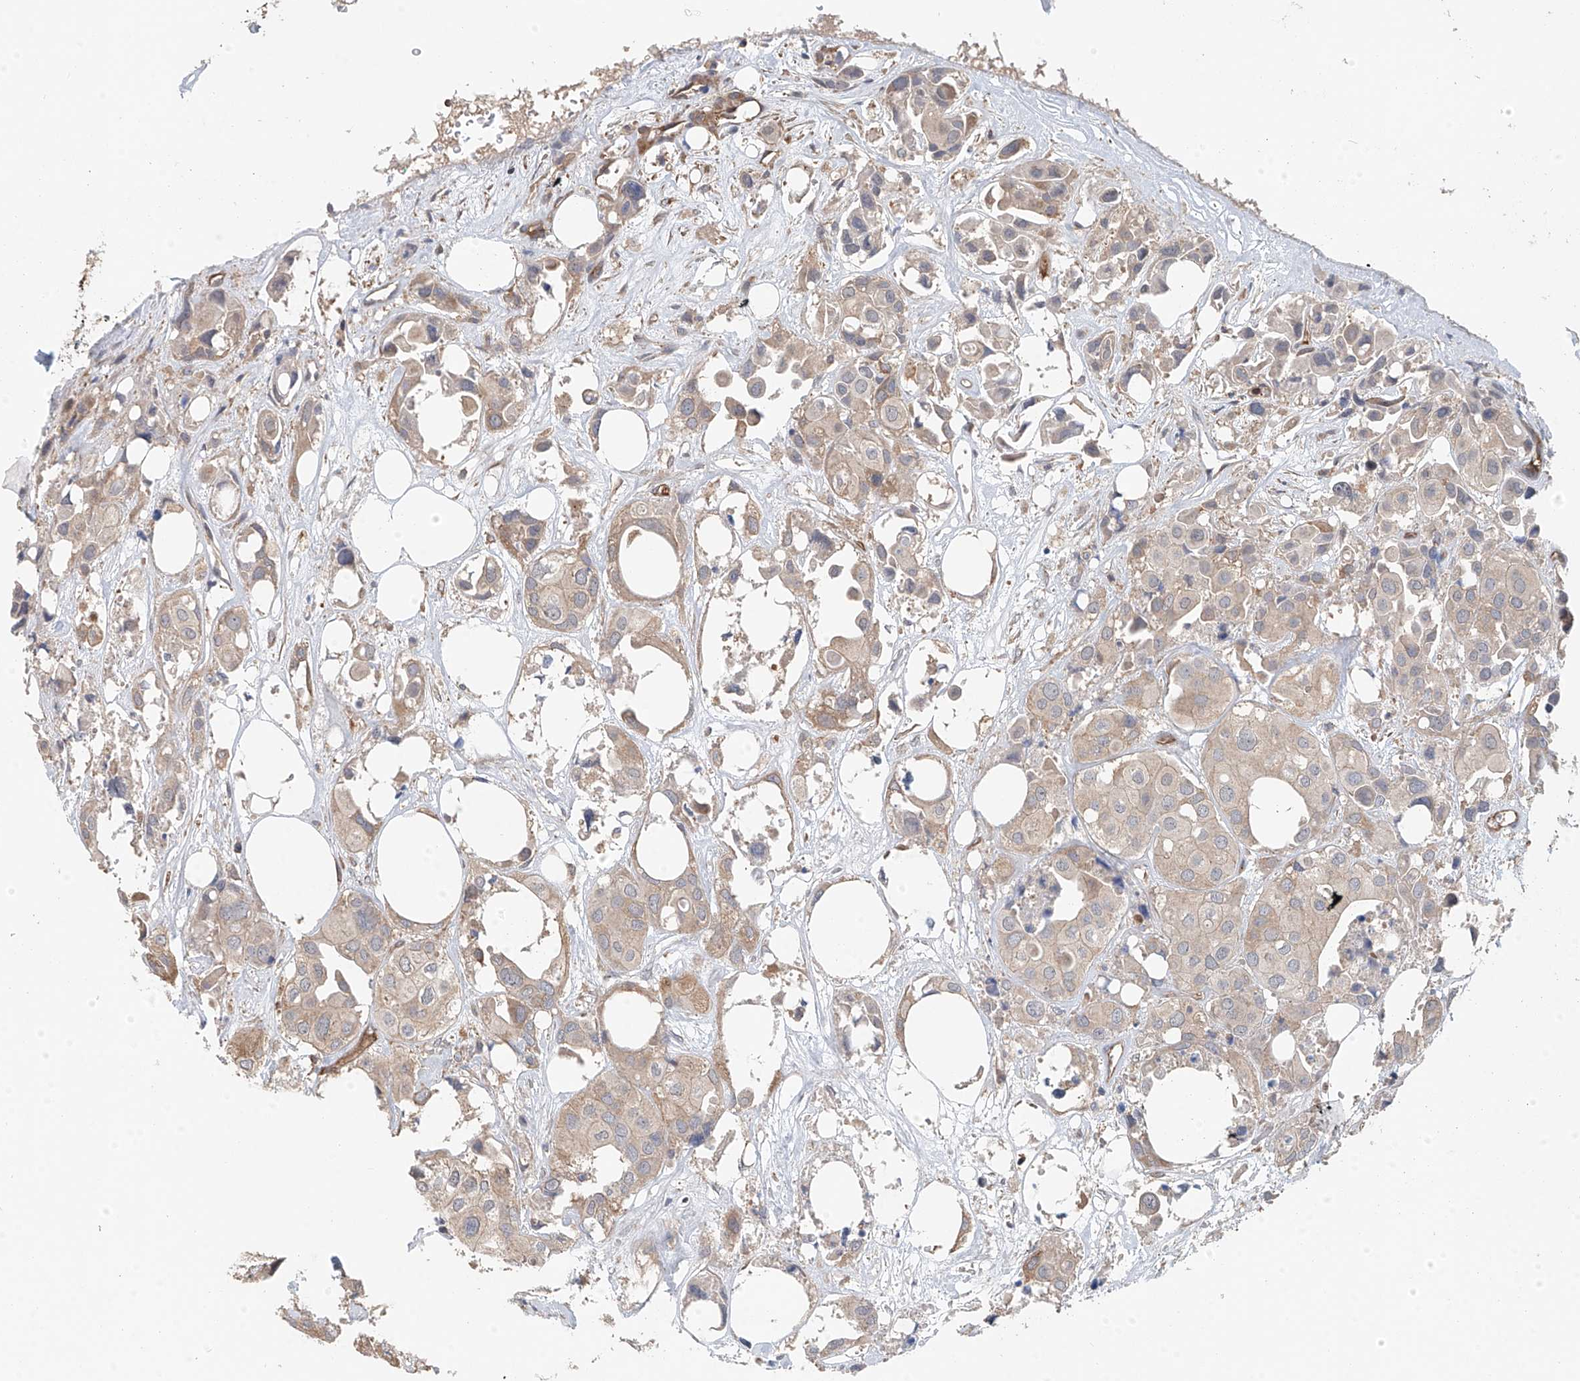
{"staining": {"intensity": "weak", "quantity": "25%-75%", "location": "cytoplasmic/membranous"}, "tissue": "urothelial cancer", "cell_type": "Tumor cells", "image_type": "cancer", "snomed": [{"axis": "morphology", "description": "Urothelial carcinoma, High grade"}, {"axis": "topography", "description": "Urinary bladder"}], "caption": "Tumor cells show low levels of weak cytoplasmic/membranous expression in approximately 25%-75% of cells in urothelial carcinoma (high-grade).", "gene": "FRYL", "patient": {"sex": "male", "age": 64}}